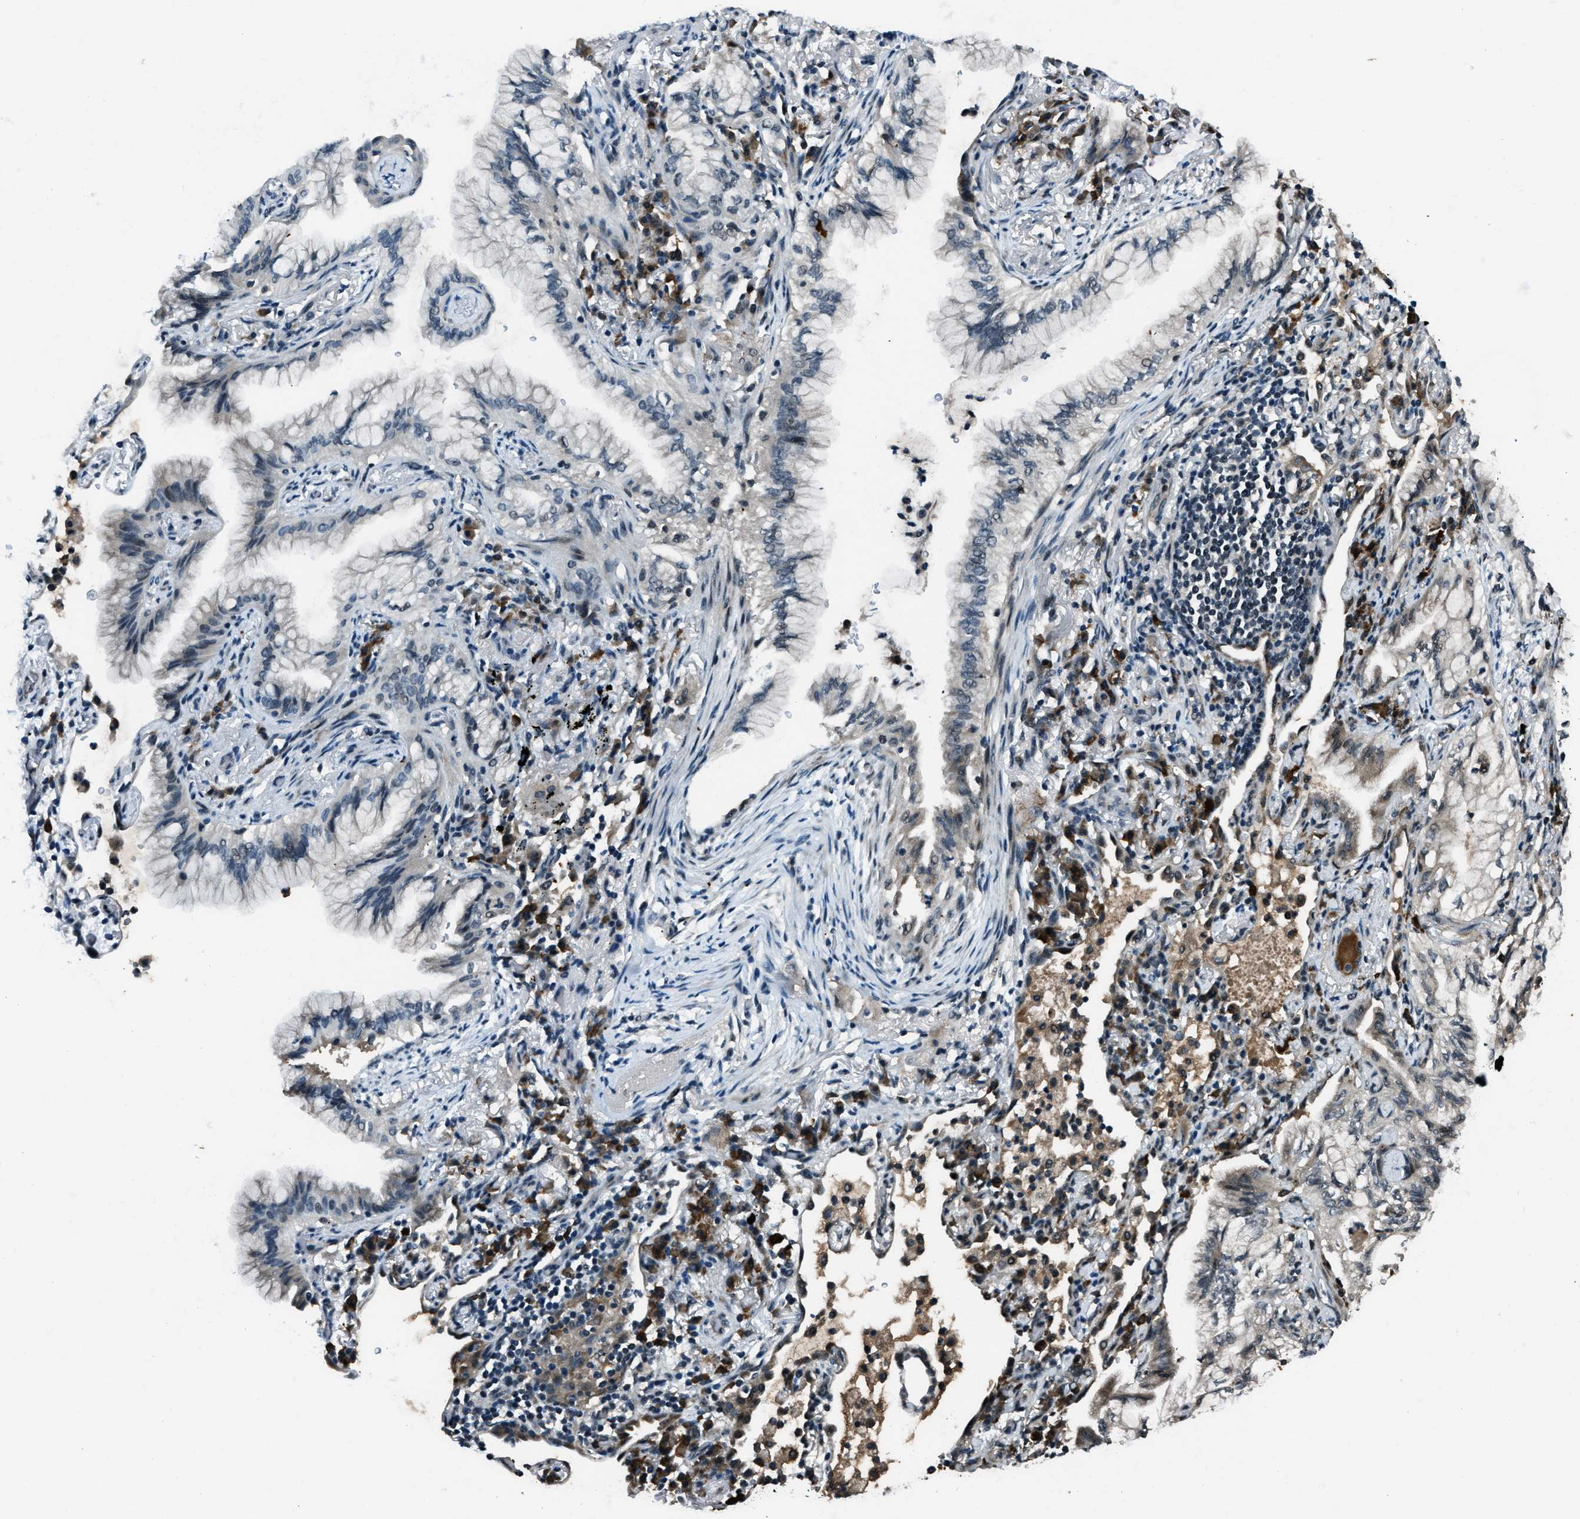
{"staining": {"intensity": "negative", "quantity": "none", "location": "none"}, "tissue": "lung cancer", "cell_type": "Tumor cells", "image_type": "cancer", "snomed": [{"axis": "morphology", "description": "Adenocarcinoma, NOS"}, {"axis": "topography", "description": "Lung"}], "caption": "IHC image of neoplastic tissue: adenocarcinoma (lung) stained with DAB shows no significant protein expression in tumor cells.", "gene": "ACTL9", "patient": {"sex": "female", "age": 70}}